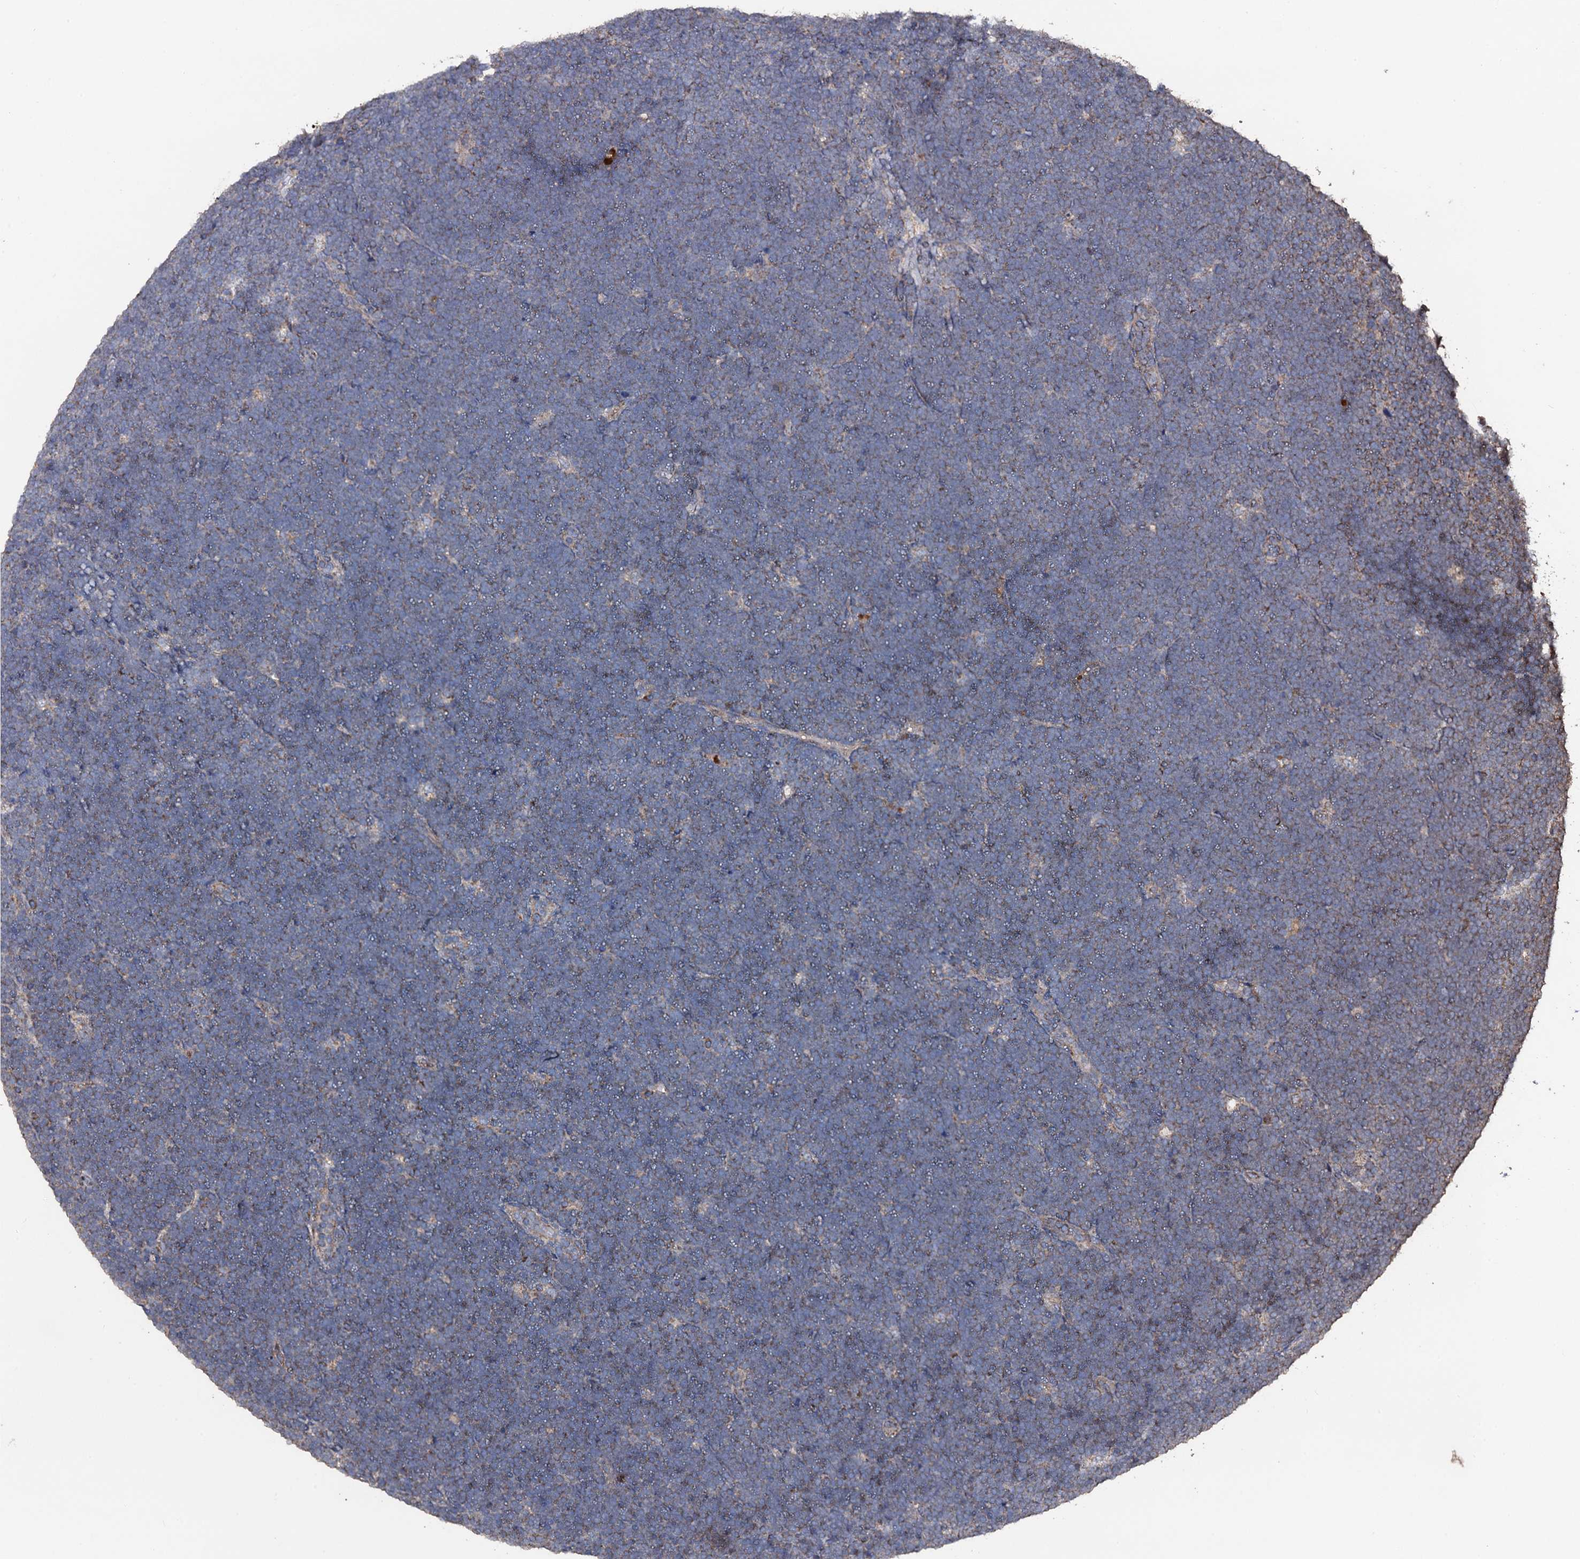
{"staining": {"intensity": "weak", "quantity": "25%-75%", "location": "cytoplasmic/membranous"}, "tissue": "lymphoma", "cell_type": "Tumor cells", "image_type": "cancer", "snomed": [{"axis": "morphology", "description": "Malignant lymphoma, non-Hodgkin's type, High grade"}, {"axis": "topography", "description": "Lymph node"}], "caption": "The histopathology image reveals a brown stain indicating the presence of a protein in the cytoplasmic/membranous of tumor cells in lymphoma.", "gene": "PPTC7", "patient": {"sex": "male", "age": 13}}